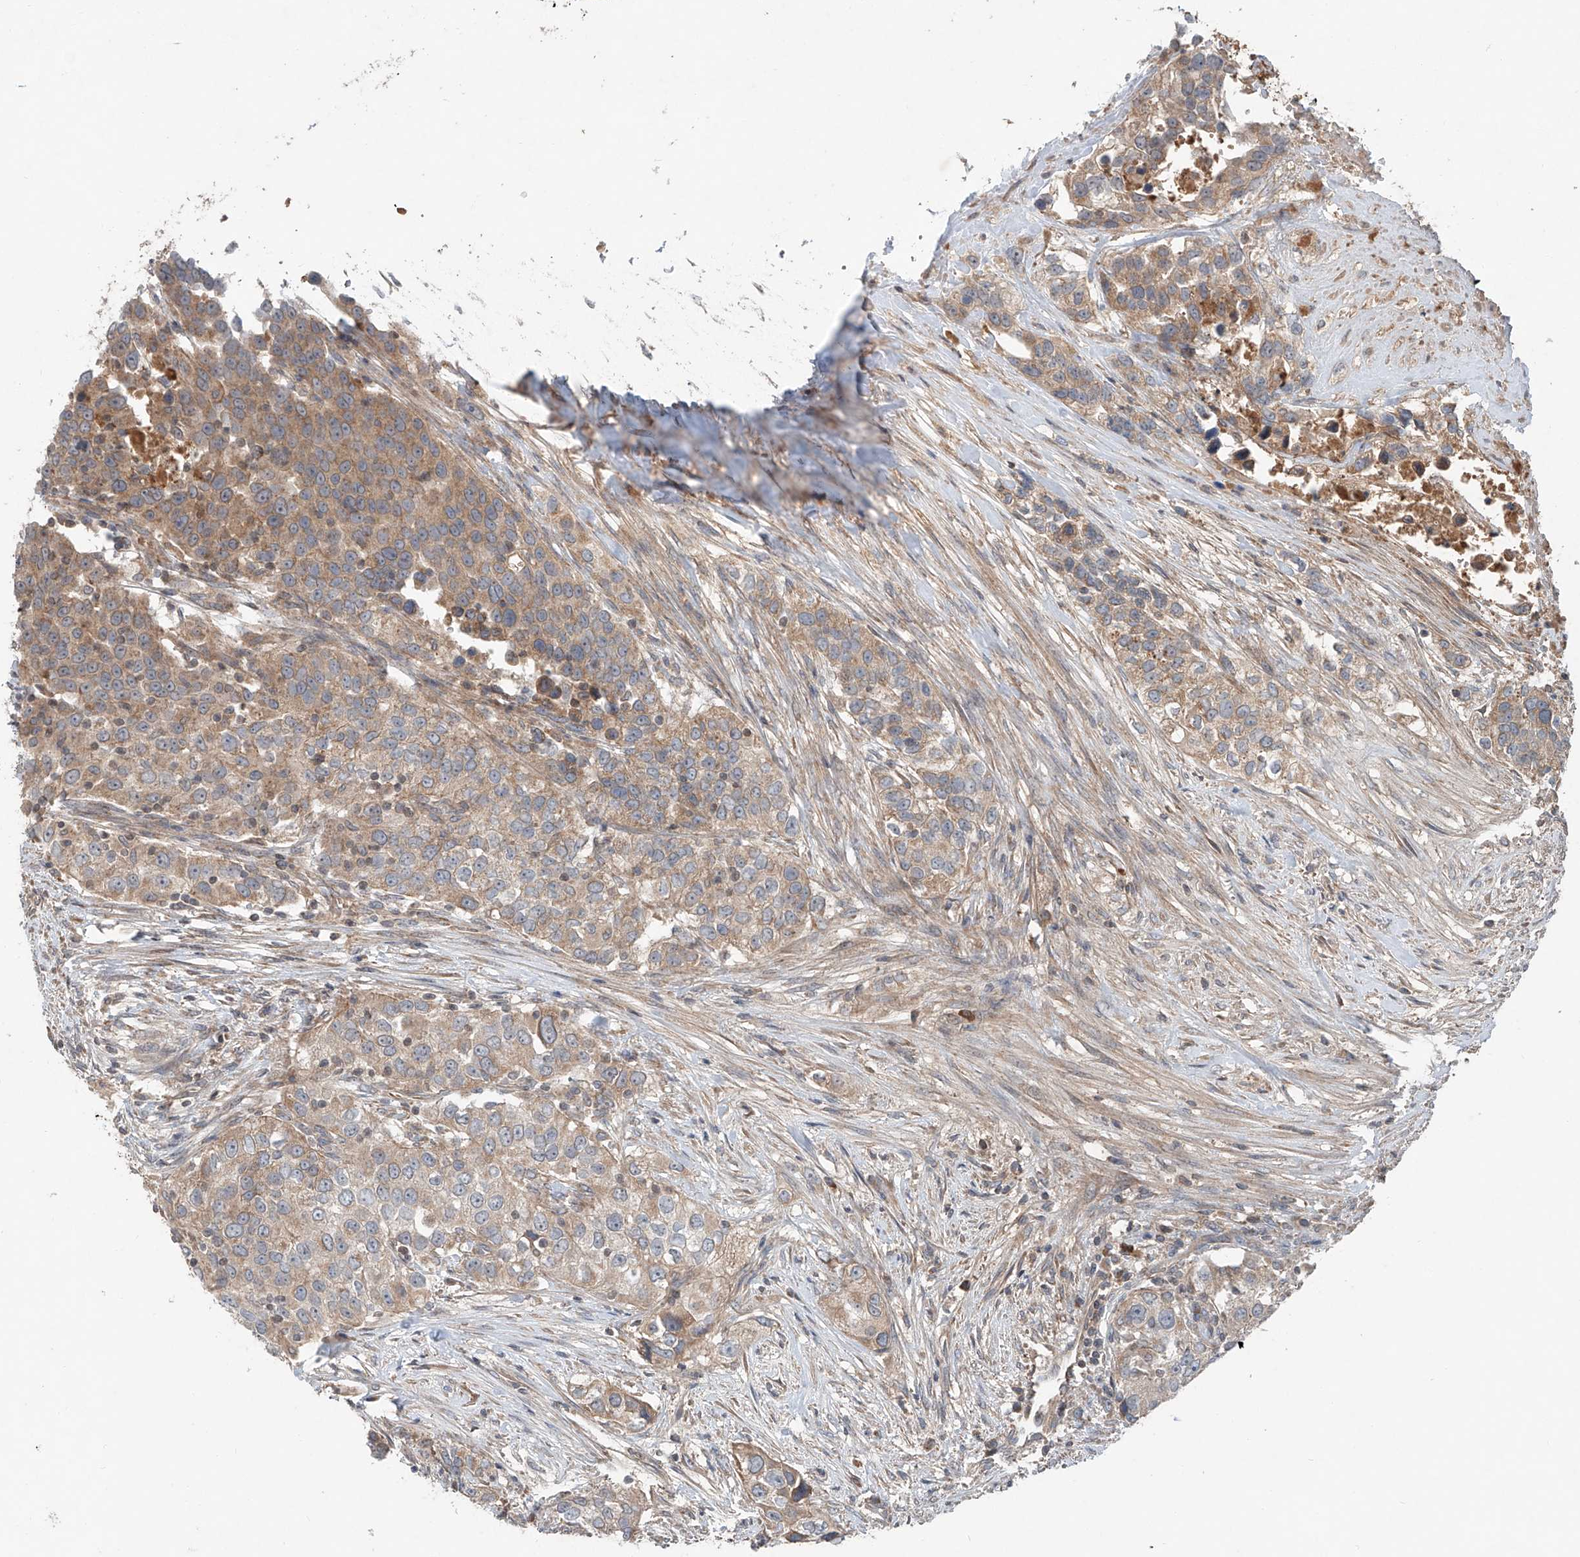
{"staining": {"intensity": "weak", "quantity": ">75%", "location": "cytoplasmic/membranous"}, "tissue": "urothelial cancer", "cell_type": "Tumor cells", "image_type": "cancer", "snomed": [{"axis": "morphology", "description": "Urothelial carcinoma, High grade"}, {"axis": "topography", "description": "Urinary bladder"}], "caption": "Urothelial cancer stained for a protein displays weak cytoplasmic/membranous positivity in tumor cells.", "gene": "ADAM23", "patient": {"sex": "female", "age": 80}}